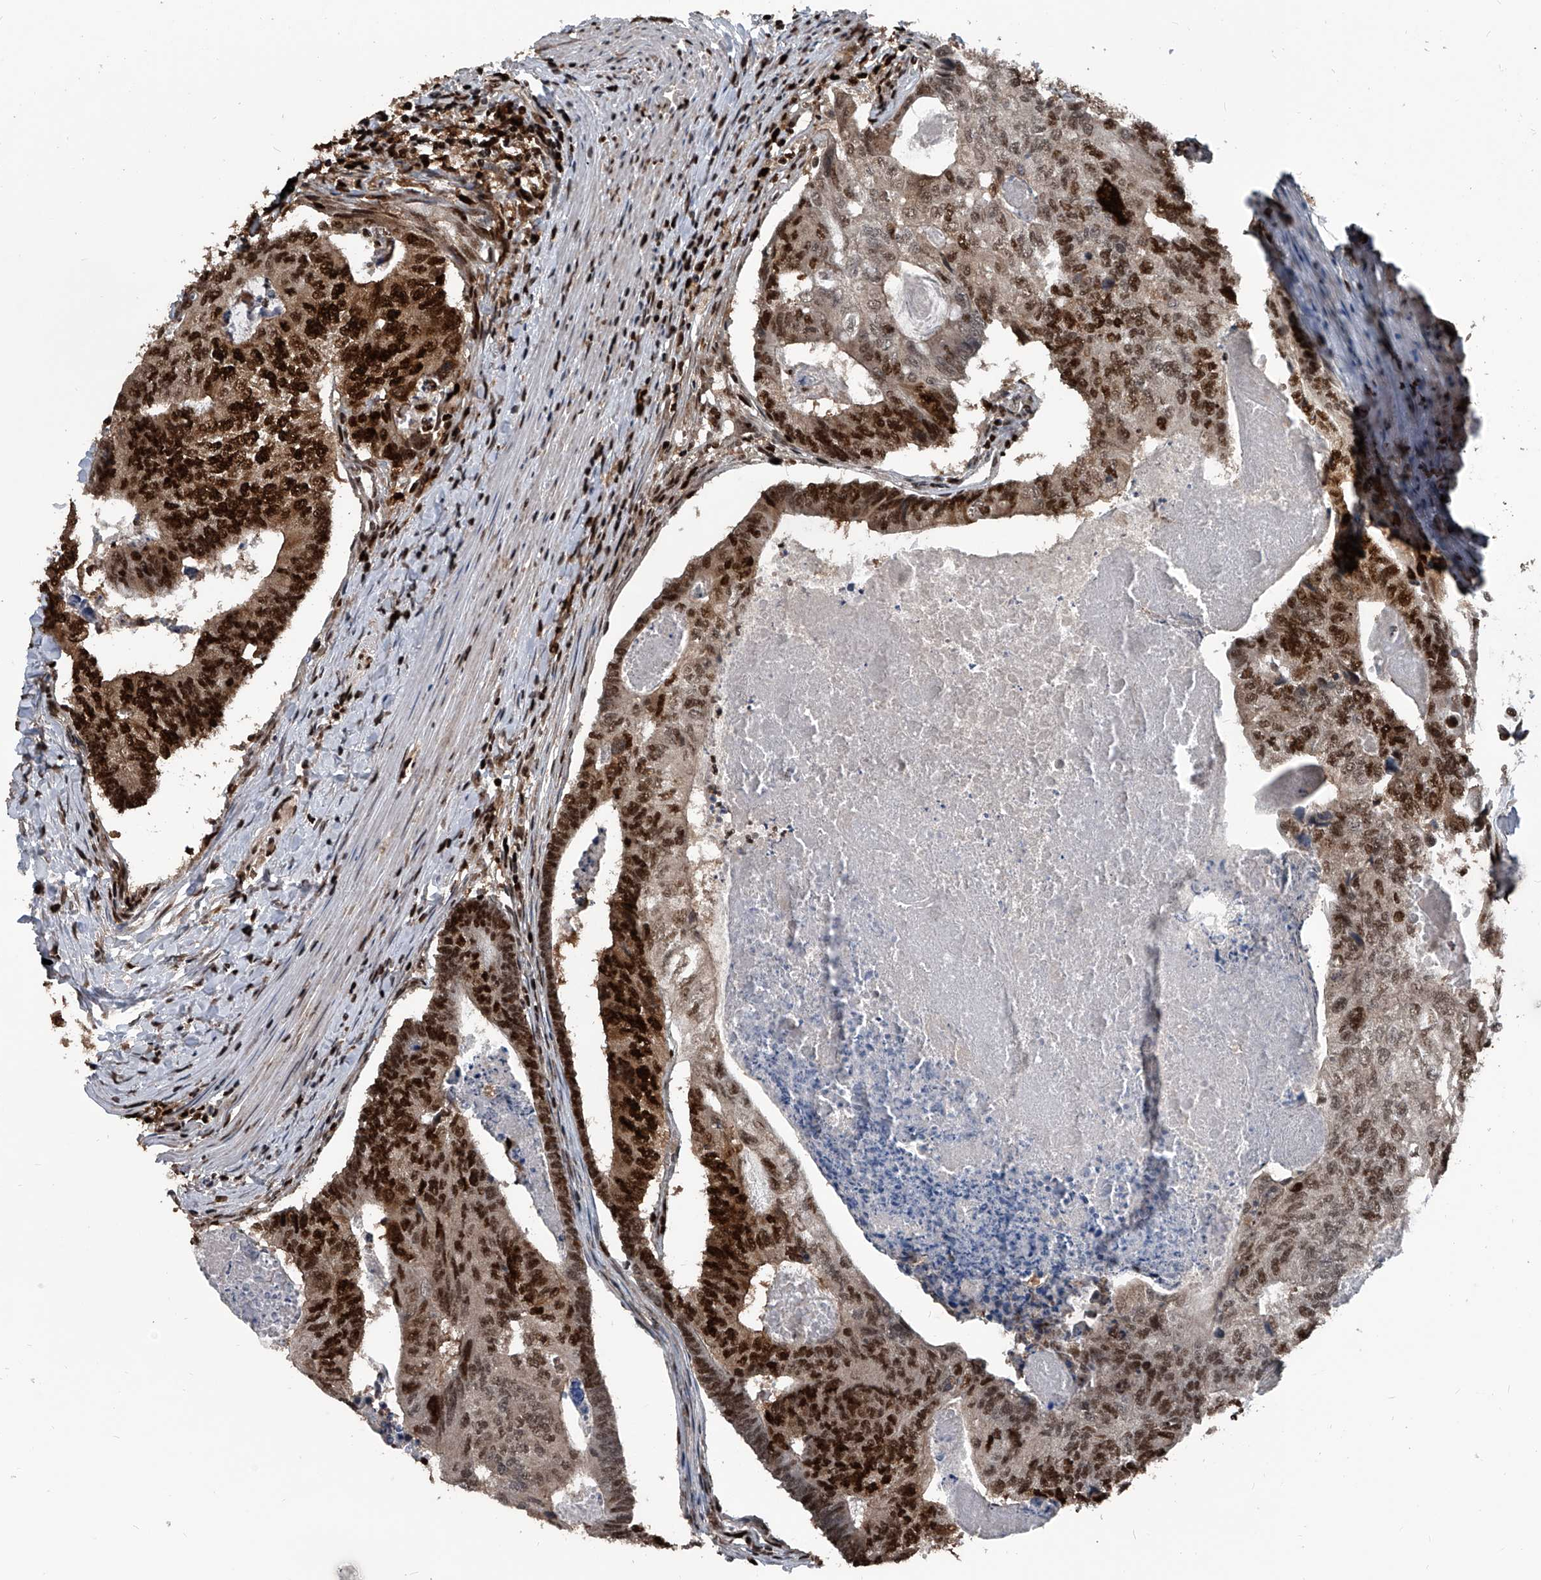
{"staining": {"intensity": "strong", "quantity": ">75%", "location": "nuclear"}, "tissue": "colorectal cancer", "cell_type": "Tumor cells", "image_type": "cancer", "snomed": [{"axis": "morphology", "description": "Adenocarcinoma, NOS"}, {"axis": "topography", "description": "Colon"}], "caption": "Immunohistochemistry (IHC) photomicrograph of neoplastic tissue: human adenocarcinoma (colorectal) stained using immunohistochemistry shows high levels of strong protein expression localized specifically in the nuclear of tumor cells, appearing as a nuclear brown color.", "gene": "FKBP5", "patient": {"sex": "female", "age": 67}}